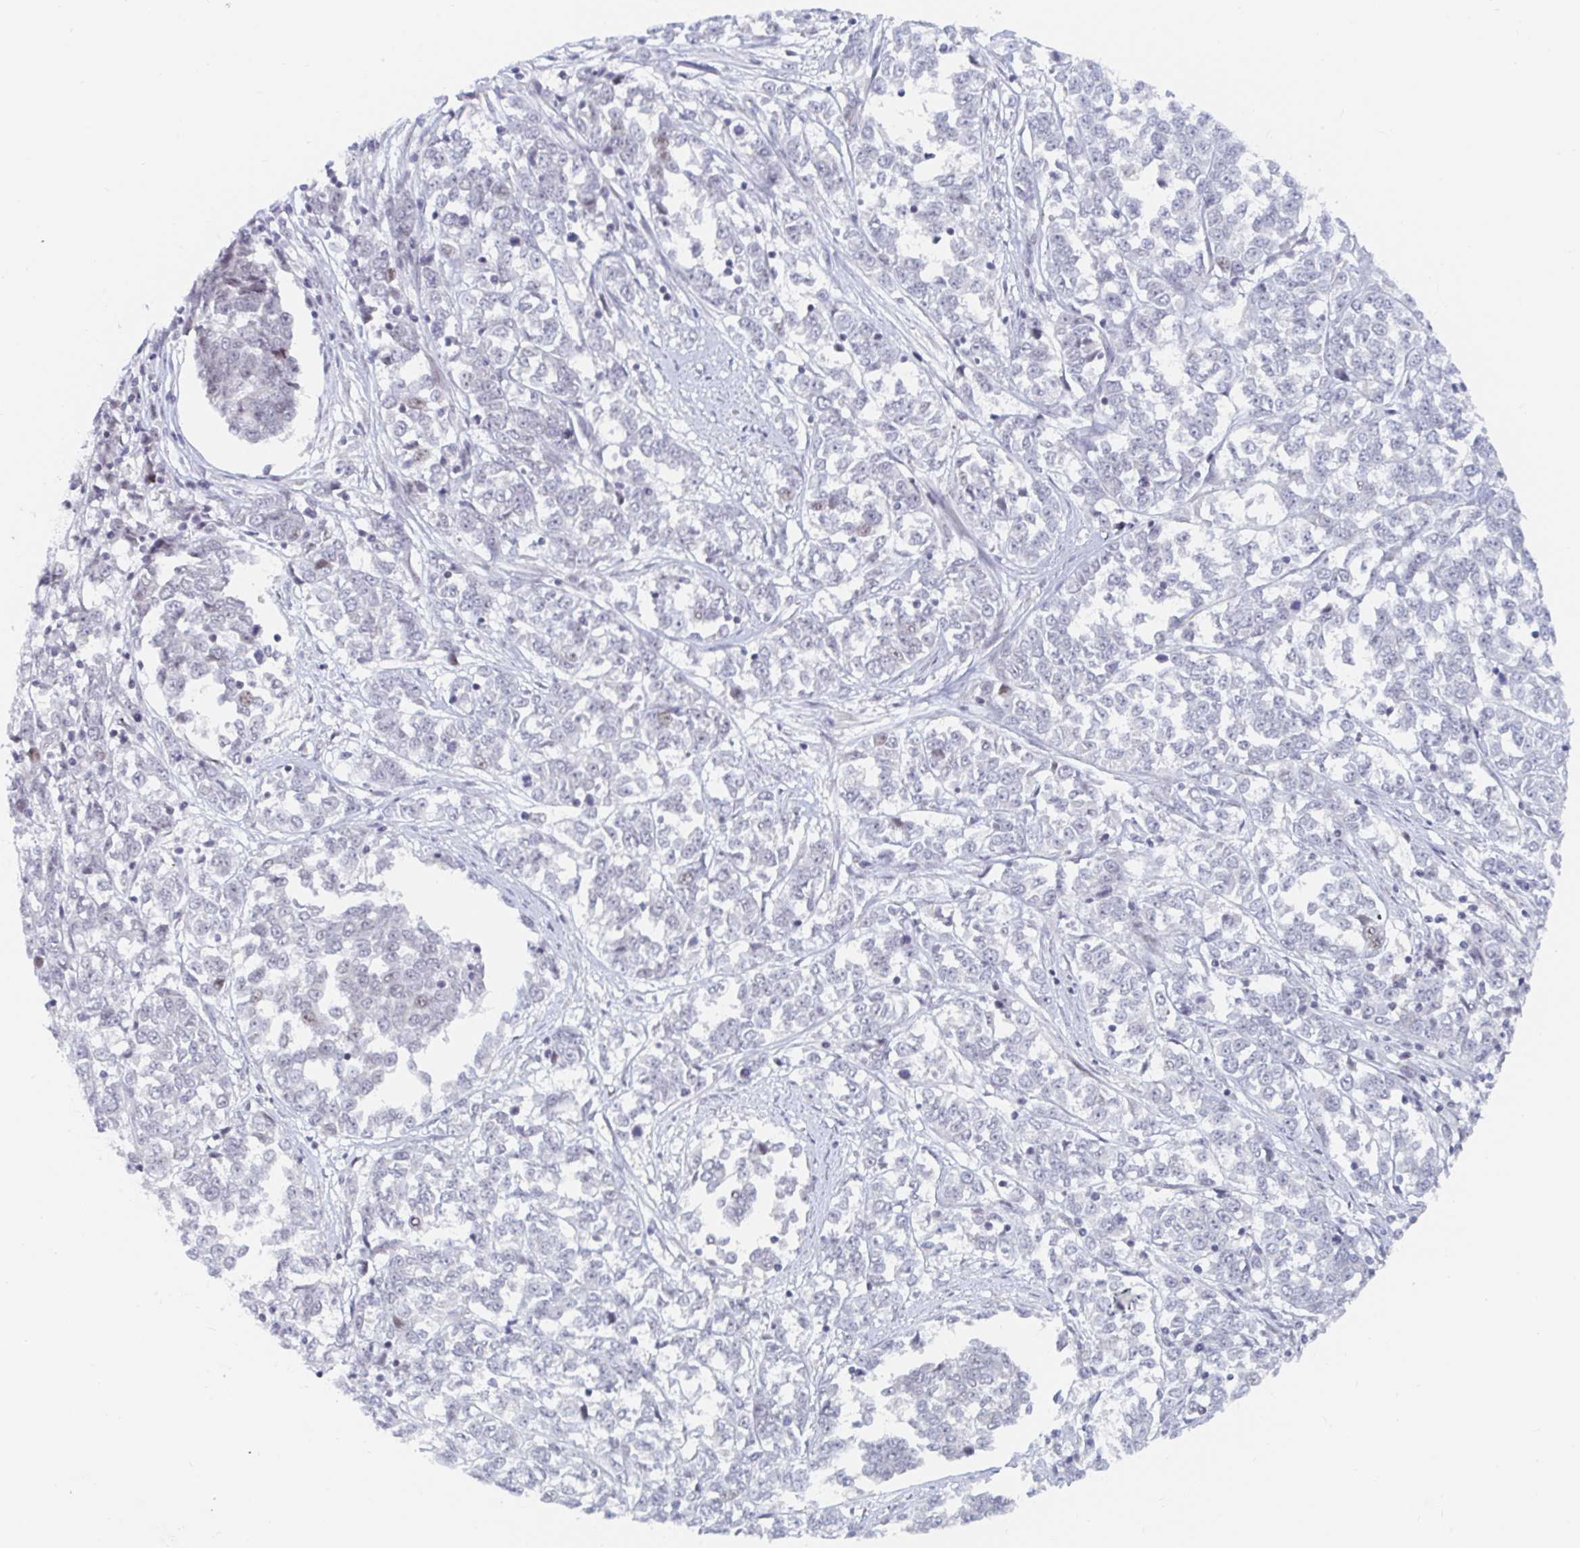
{"staining": {"intensity": "negative", "quantity": "none", "location": "none"}, "tissue": "melanoma", "cell_type": "Tumor cells", "image_type": "cancer", "snomed": [{"axis": "morphology", "description": "Malignant melanoma, NOS"}, {"axis": "topography", "description": "Skin"}], "caption": "IHC image of neoplastic tissue: malignant melanoma stained with DAB displays no significant protein expression in tumor cells.", "gene": "CHD2", "patient": {"sex": "female", "age": 72}}